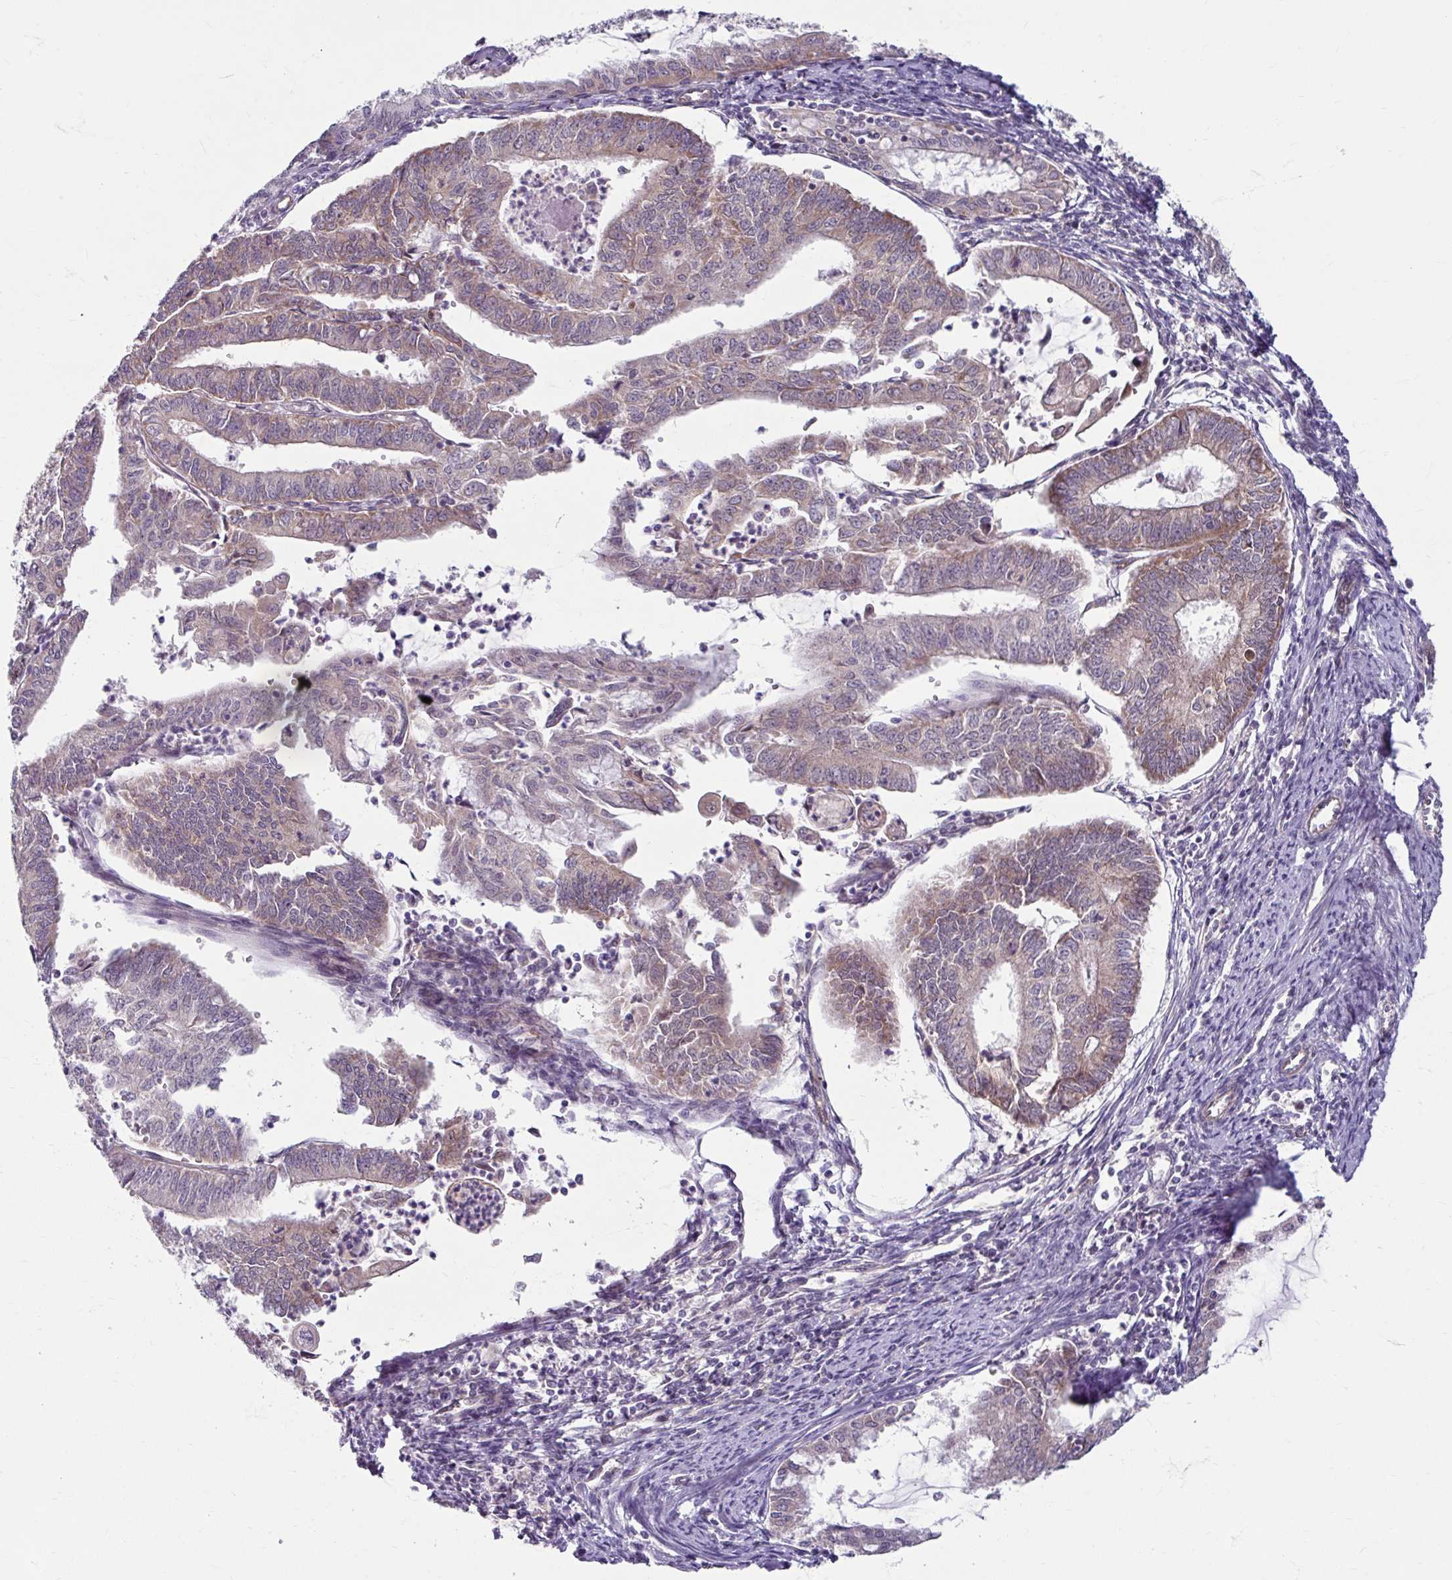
{"staining": {"intensity": "moderate", "quantity": "25%-75%", "location": "cytoplasmic/membranous"}, "tissue": "endometrial cancer", "cell_type": "Tumor cells", "image_type": "cancer", "snomed": [{"axis": "morphology", "description": "Adenocarcinoma, NOS"}, {"axis": "topography", "description": "Endometrium"}], "caption": "Approximately 25%-75% of tumor cells in human adenocarcinoma (endometrial) show moderate cytoplasmic/membranous protein positivity as visualized by brown immunohistochemical staining.", "gene": "DAAM2", "patient": {"sex": "female", "age": 70}}